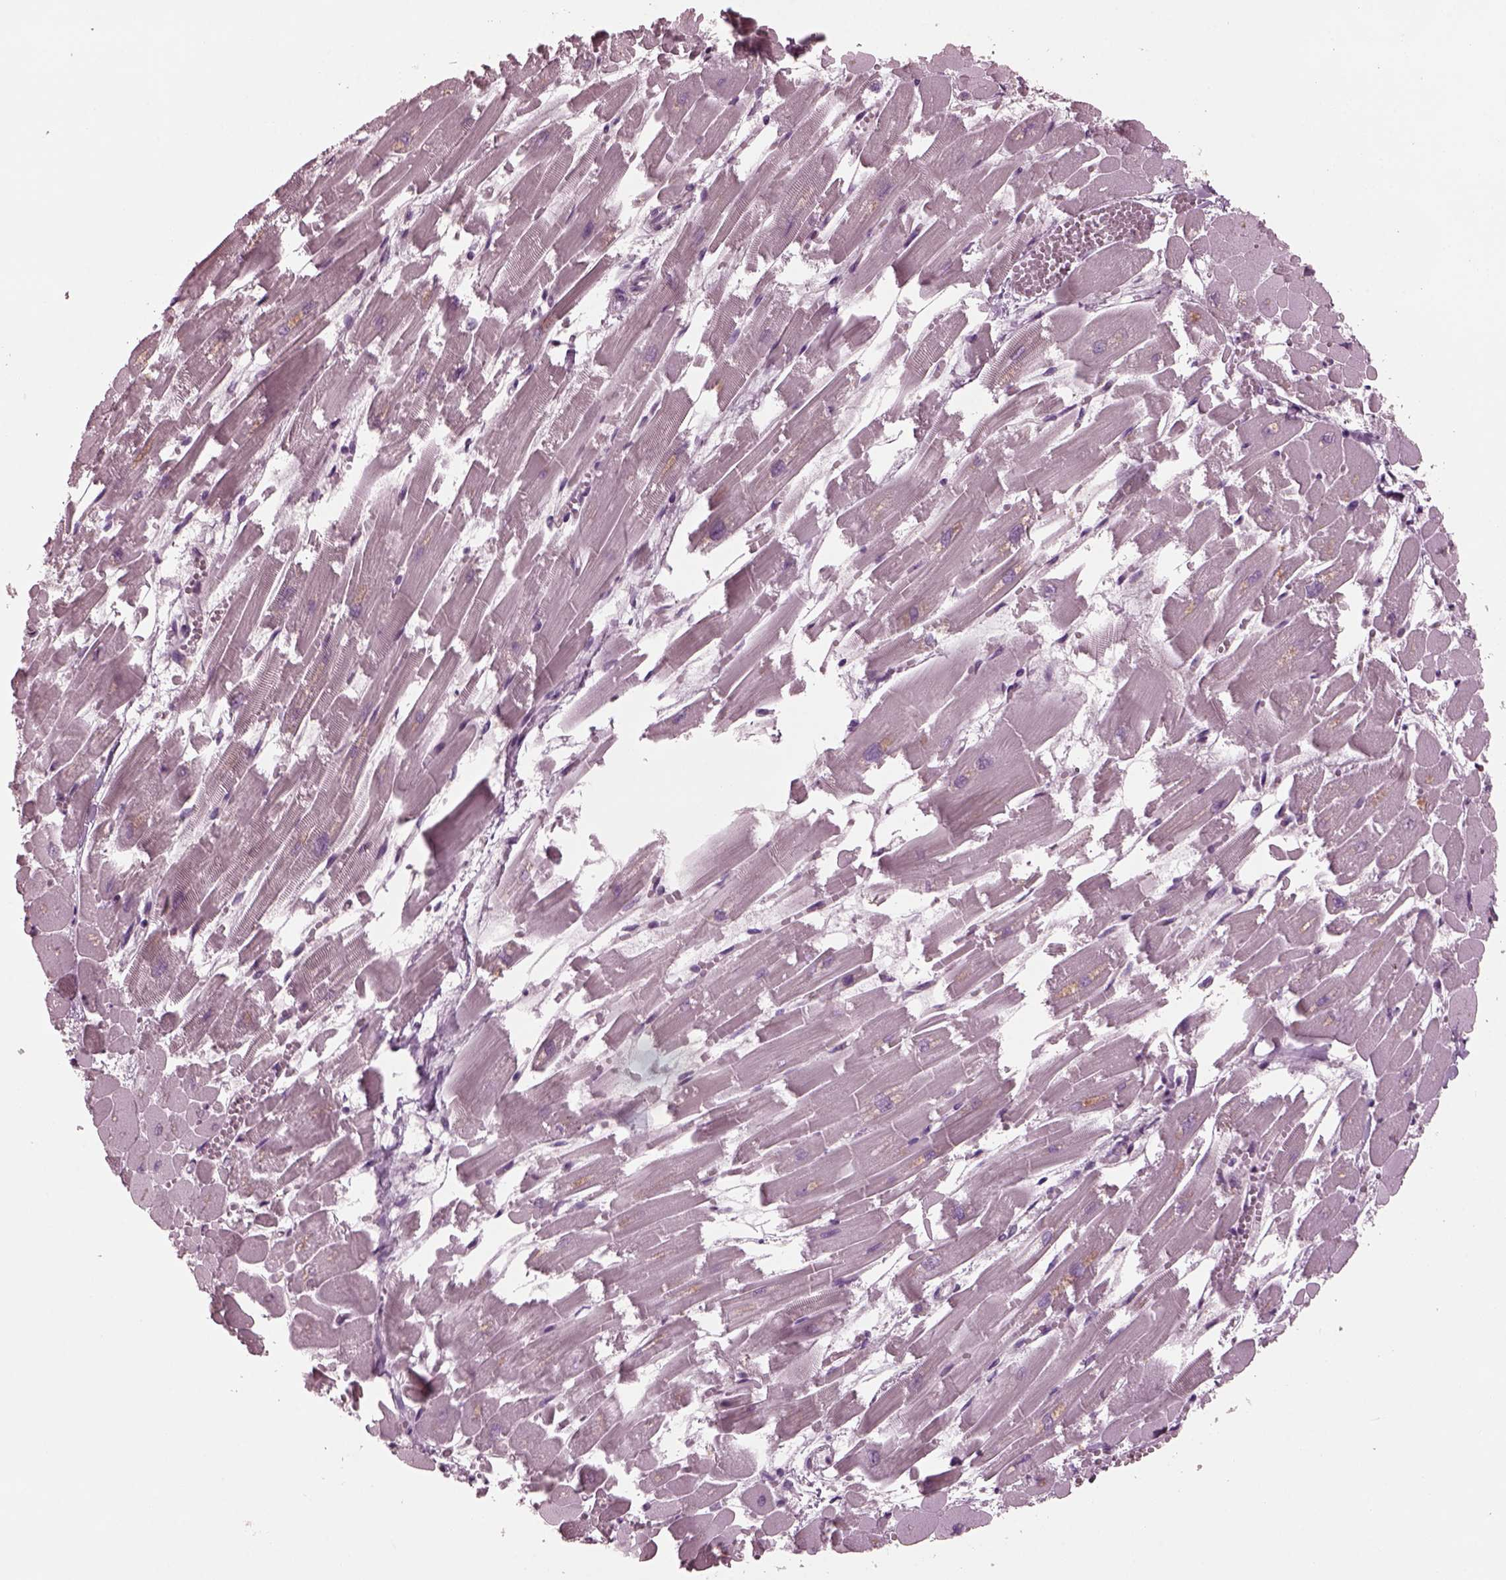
{"staining": {"intensity": "negative", "quantity": "none", "location": "none"}, "tissue": "heart muscle", "cell_type": "Cardiomyocytes", "image_type": "normal", "snomed": [{"axis": "morphology", "description": "Normal tissue, NOS"}, {"axis": "topography", "description": "Heart"}], "caption": "The image demonstrates no staining of cardiomyocytes in normal heart muscle.", "gene": "CLCN4", "patient": {"sex": "female", "age": 52}}